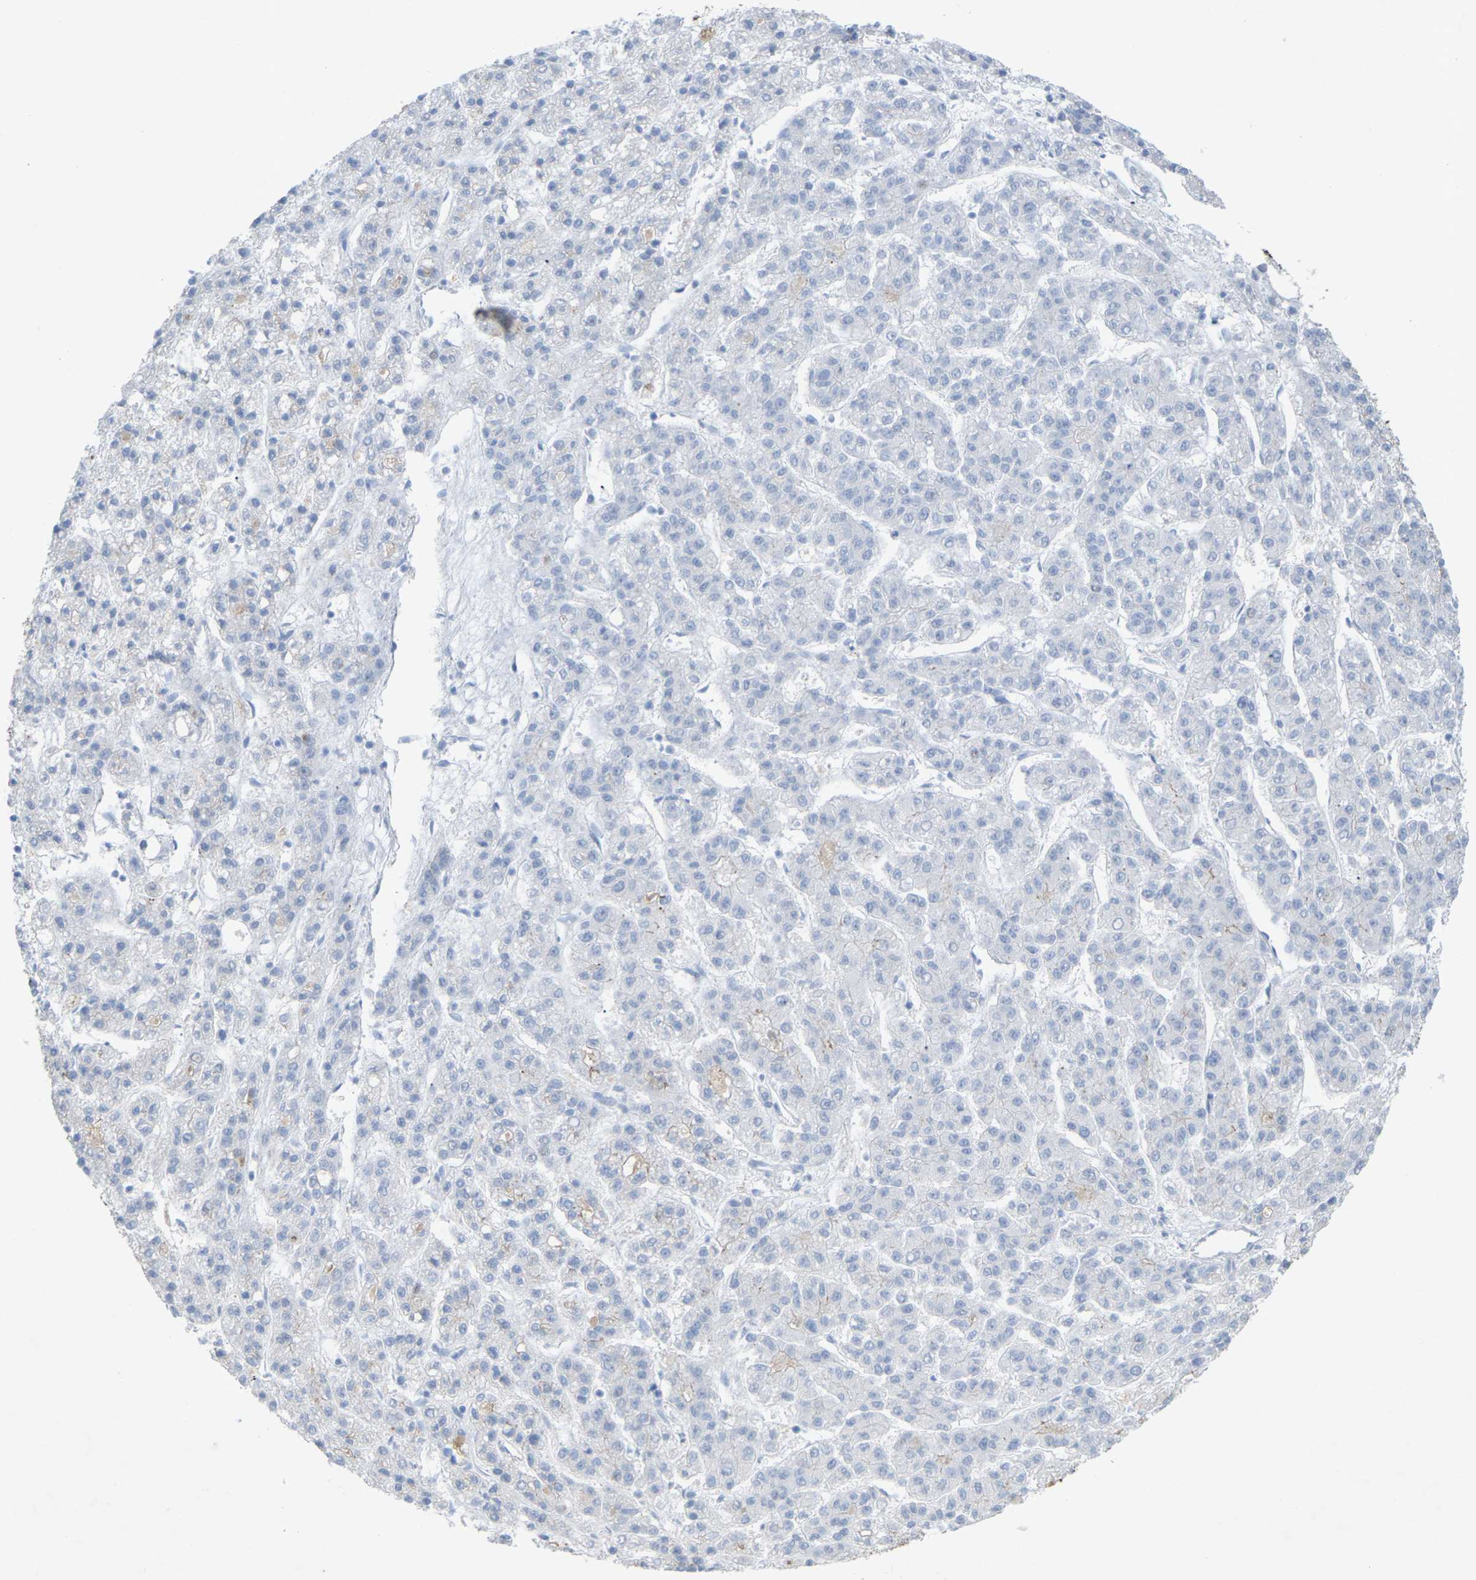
{"staining": {"intensity": "moderate", "quantity": "<25%", "location": "cytoplasmic/membranous"}, "tissue": "liver cancer", "cell_type": "Tumor cells", "image_type": "cancer", "snomed": [{"axis": "morphology", "description": "Carcinoma, Hepatocellular, NOS"}, {"axis": "topography", "description": "Liver"}], "caption": "Immunohistochemical staining of hepatocellular carcinoma (liver) displays low levels of moderate cytoplasmic/membranous protein staining in approximately <25% of tumor cells. (DAB (3,3'-diaminobenzidine) IHC, brown staining for protein, blue staining for nuclei).", "gene": "CLDN3", "patient": {"sex": "male", "age": 70}}